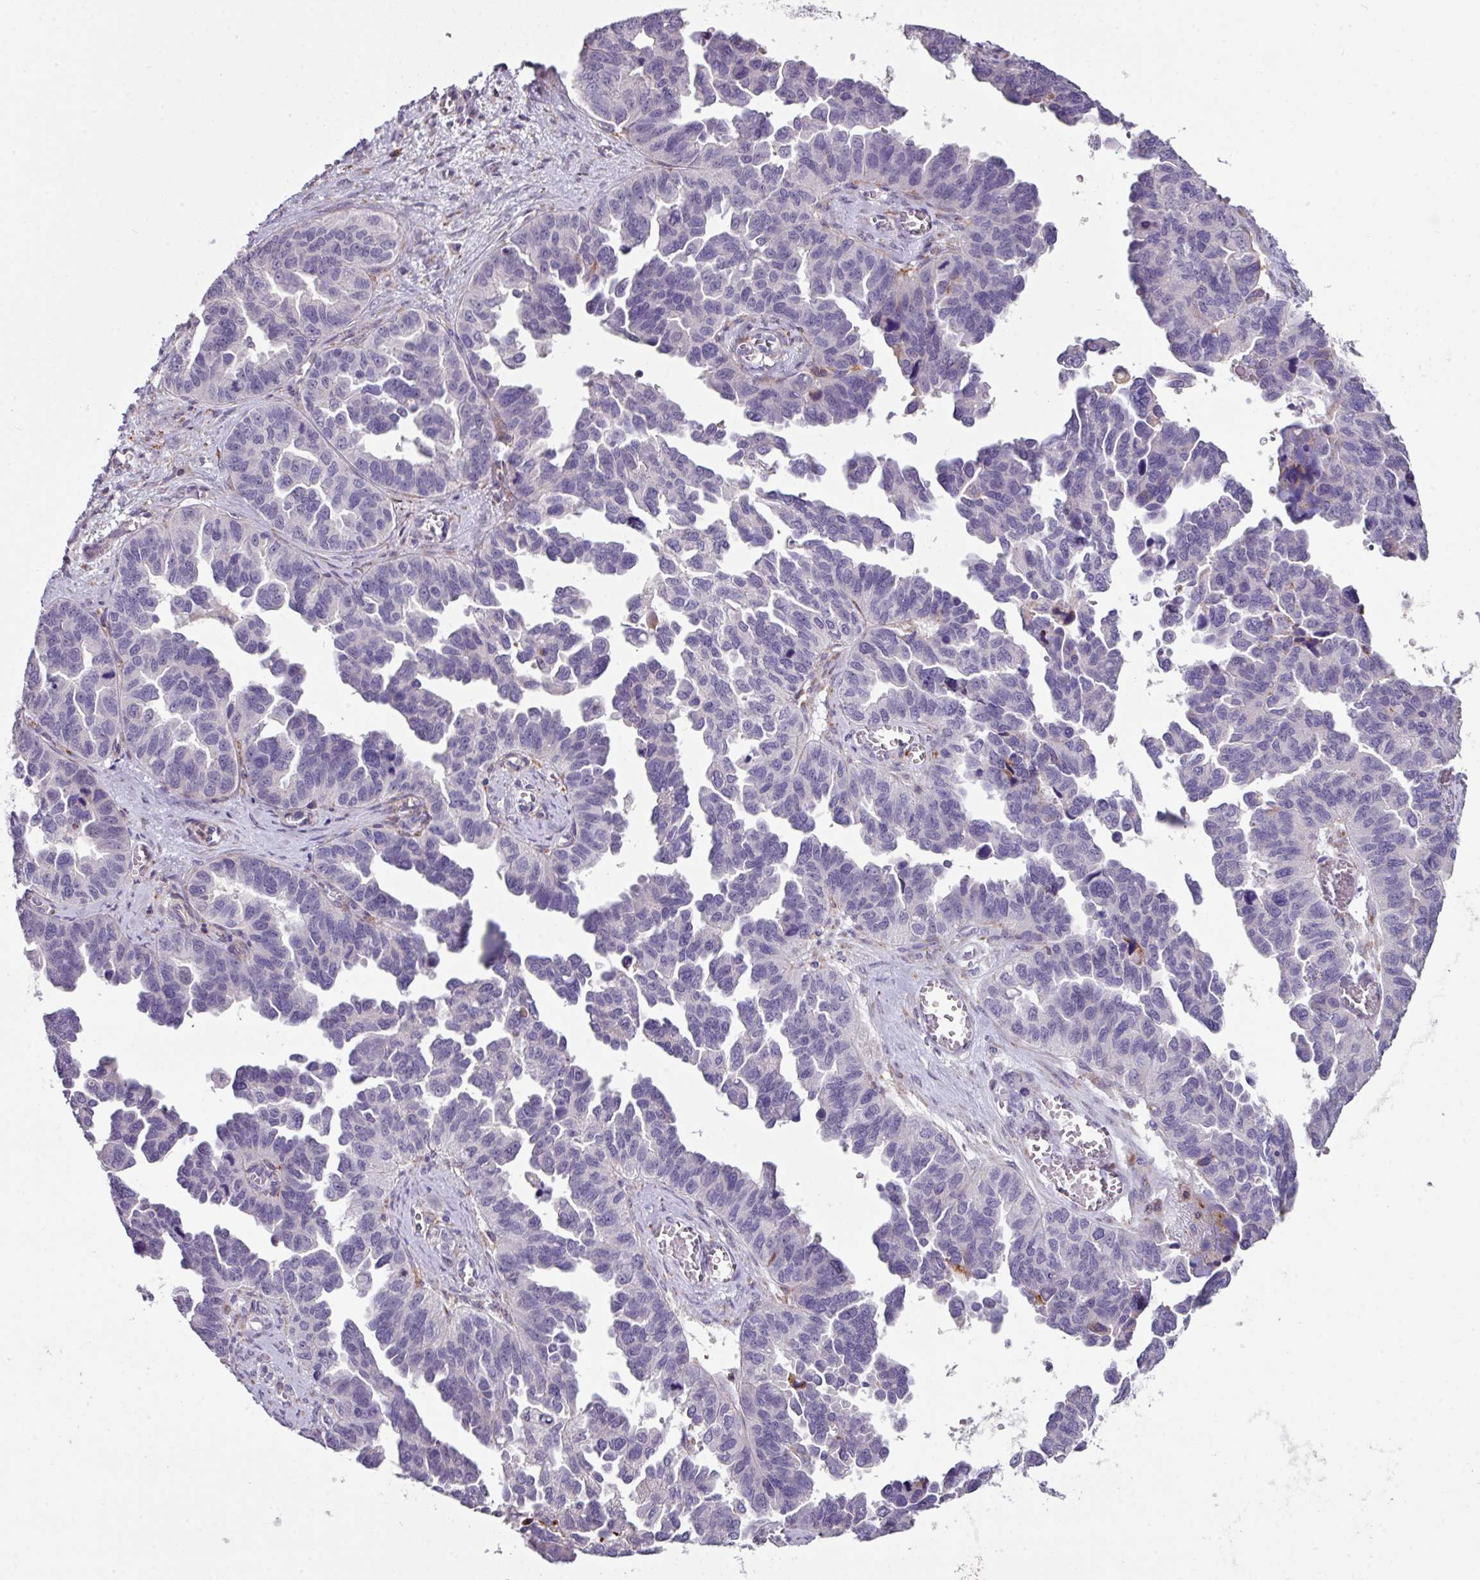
{"staining": {"intensity": "negative", "quantity": "none", "location": "none"}, "tissue": "ovarian cancer", "cell_type": "Tumor cells", "image_type": "cancer", "snomed": [{"axis": "morphology", "description": "Cystadenocarcinoma, serous, NOS"}, {"axis": "topography", "description": "Ovary"}], "caption": "Immunohistochemical staining of human ovarian cancer demonstrates no significant staining in tumor cells.", "gene": "BMS1", "patient": {"sex": "female", "age": 64}}